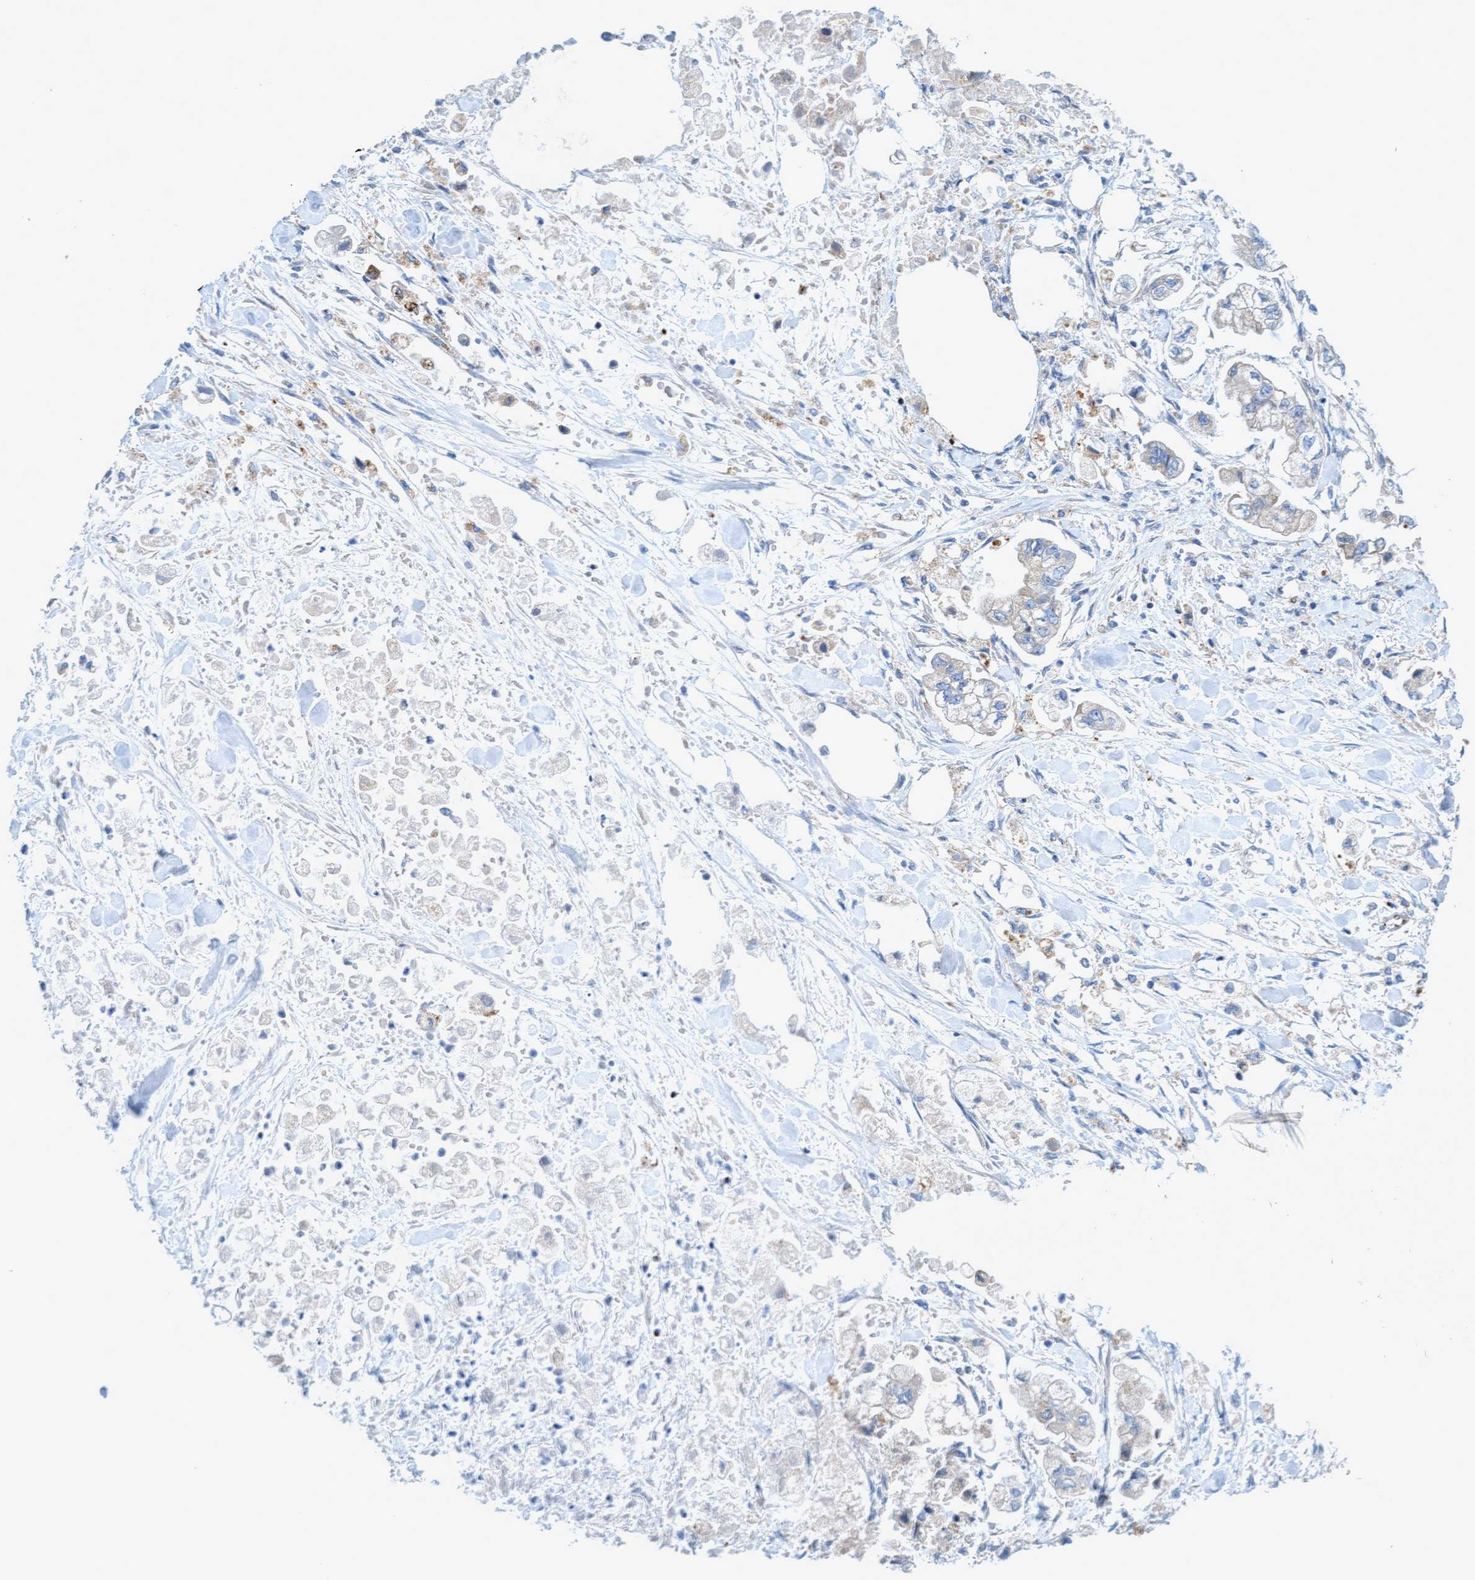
{"staining": {"intensity": "weak", "quantity": "25%-75%", "location": "cytoplasmic/membranous"}, "tissue": "stomach cancer", "cell_type": "Tumor cells", "image_type": "cancer", "snomed": [{"axis": "morphology", "description": "Normal tissue, NOS"}, {"axis": "morphology", "description": "Adenocarcinoma, NOS"}, {"axis": "topography", "description": "Stomach"}], "caption": "Tumor cells show low levels of weak cytoplasmic/membranous staining in about 25%-75% of cells in human stomach cancer.", "gene": "SGSH", "patient": {"sex": "male", "age": 62}}